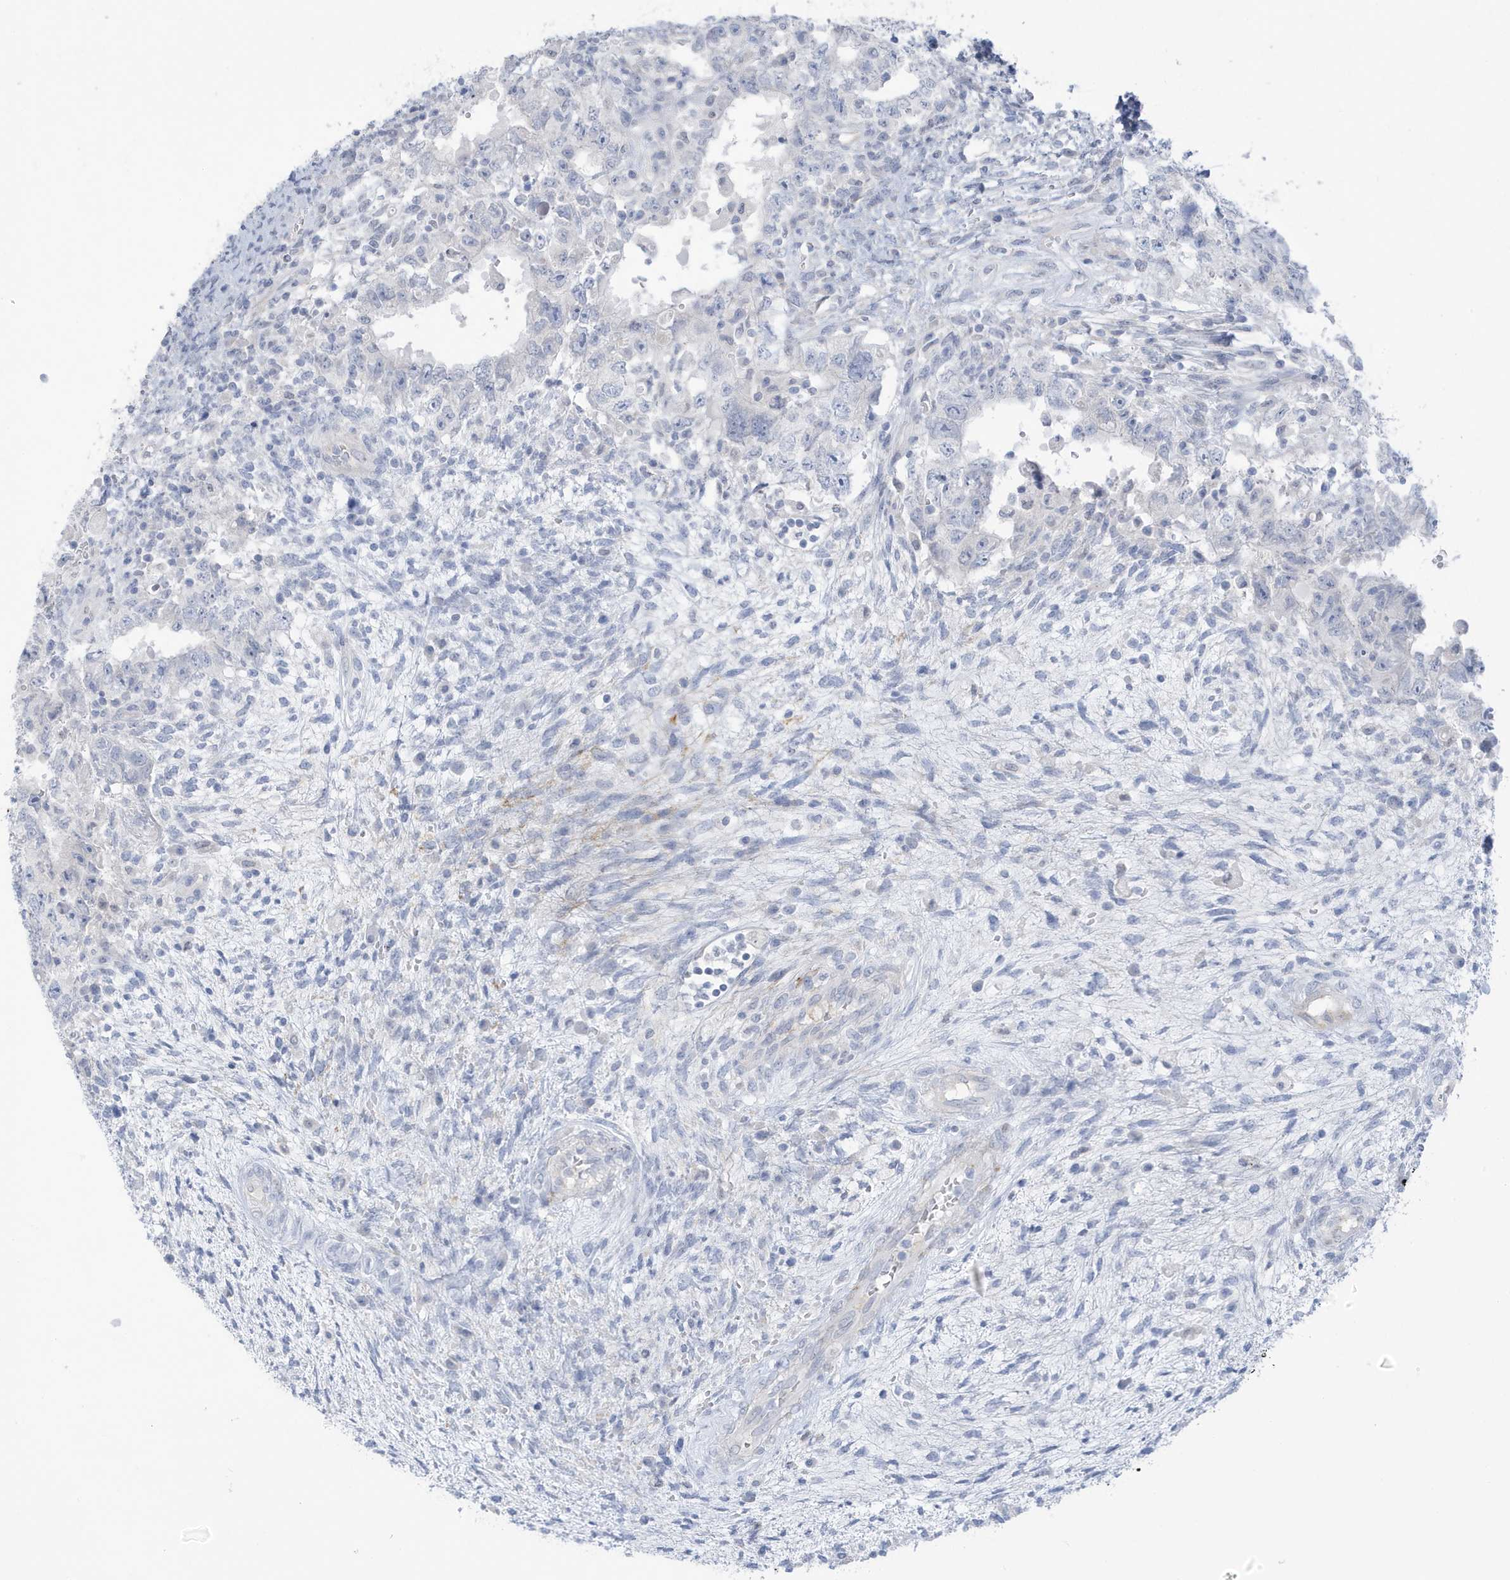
{"staining": {"intensity": "negative", "quantity": "none", "location": "none"}, "tissue": "testis cancer", "cell_type": "Tumor cells", "image_type": "cancer", "snomed": [{"axis": "morphology", "description": "Carcinoma, Embryonal, NOS"}, {"axis": "topography", "description": "Testis"}], "caption": "Tumor cells are negative for protein expression in human embryonal carcinoma (testis). Nuclei are stained in blue.", "gene": "PERM1", "patient": {"sex": "male", "age": 26}}